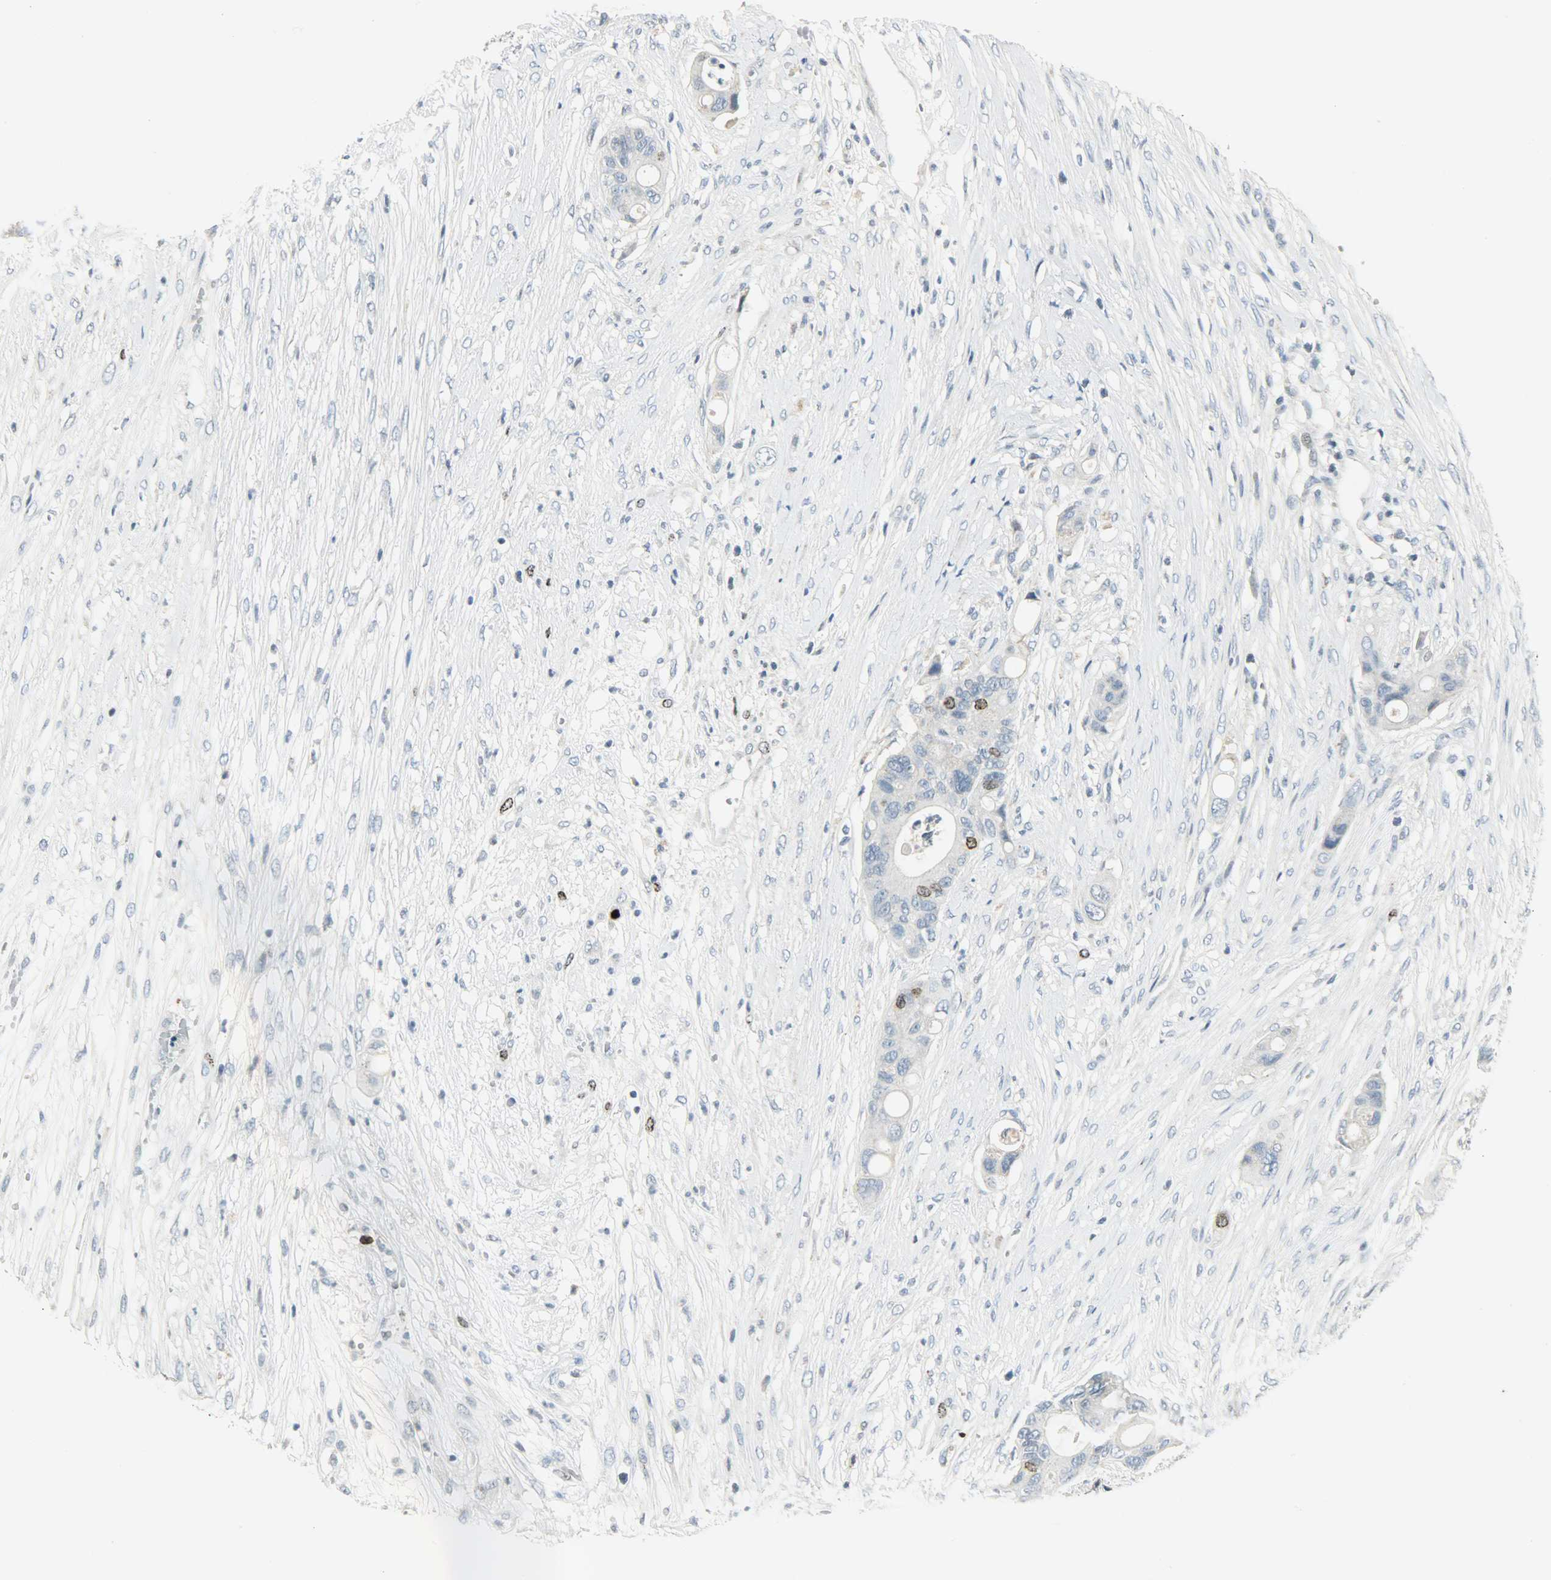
{"staining": {"intensity": "moderate", "quantity": "25%-75%", "location": "nuclear"}, "tissue": "colorectal cancer", "cell_type": "Tumor cells", "image_type": "cancer", "snomed": [{"axis": "morphology", "description": "Adenocarcinoma, NOS"}, {"axis": "topography", "description": "Colon"}], "caption": "Brown immunohistochemical staining in human colorectal adenocarcinoma shows moderate nuclear expression in approximately 25%-75% of tumor cells.", "gene": "AURKB", "patient": {"sex": "female", "age": 57}}